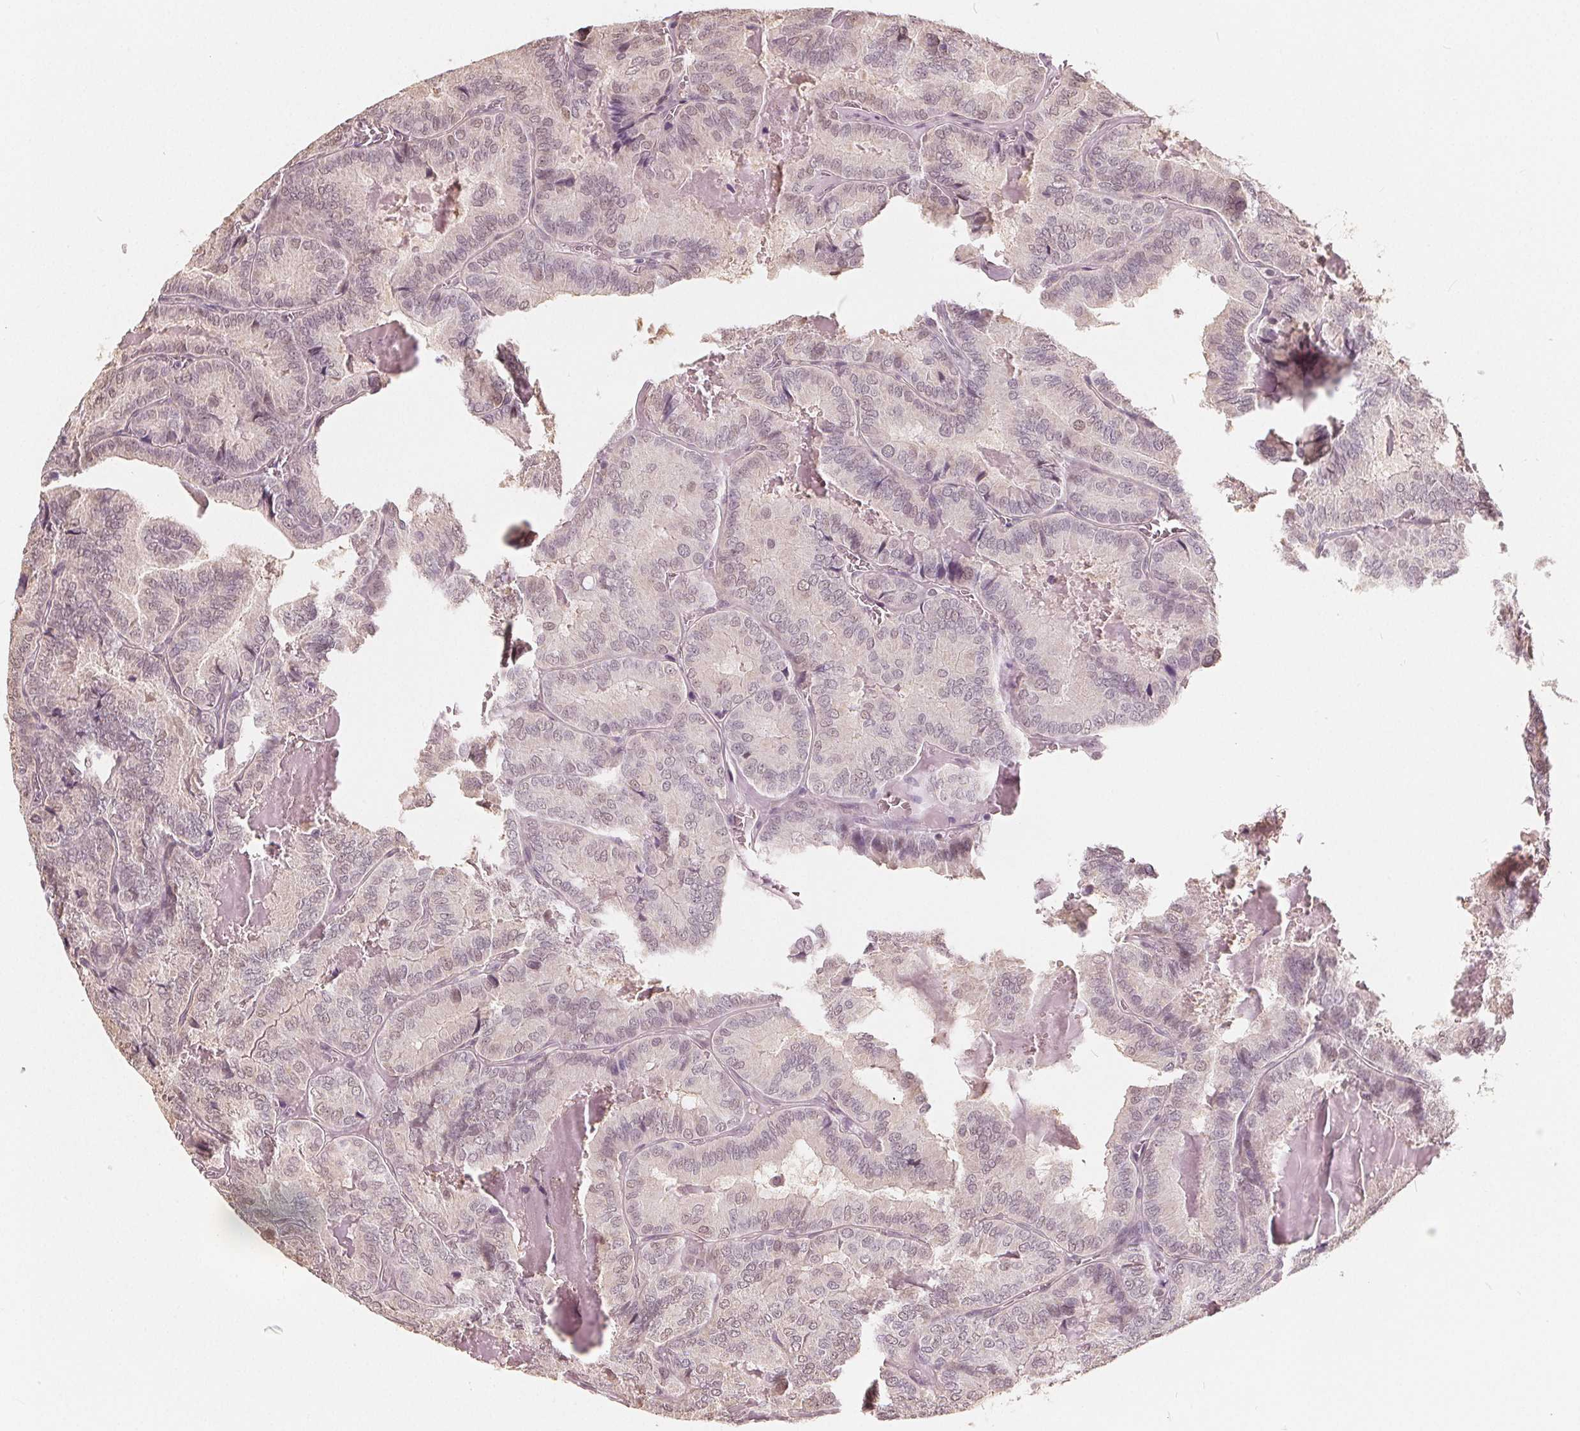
{"staining": {"intensity": "negative", "quantity": "none", "location": "none"}, "tissue": "thyroid cancer", "cell_type": "Tumor cells", "image_type": "cancer", "snomed": [{"axis": "morphology", "description": "Papillary adenocarcinoma, NOS"}, {"axis": "topography", "description": "Thyroid gland"}], "caption": "Thyroid cancer was stained to show a protein in brown. There is no significant positivity in tumor cells.", "gene": "NUP210L", "patient": {"sex": "female", "age": 75}}